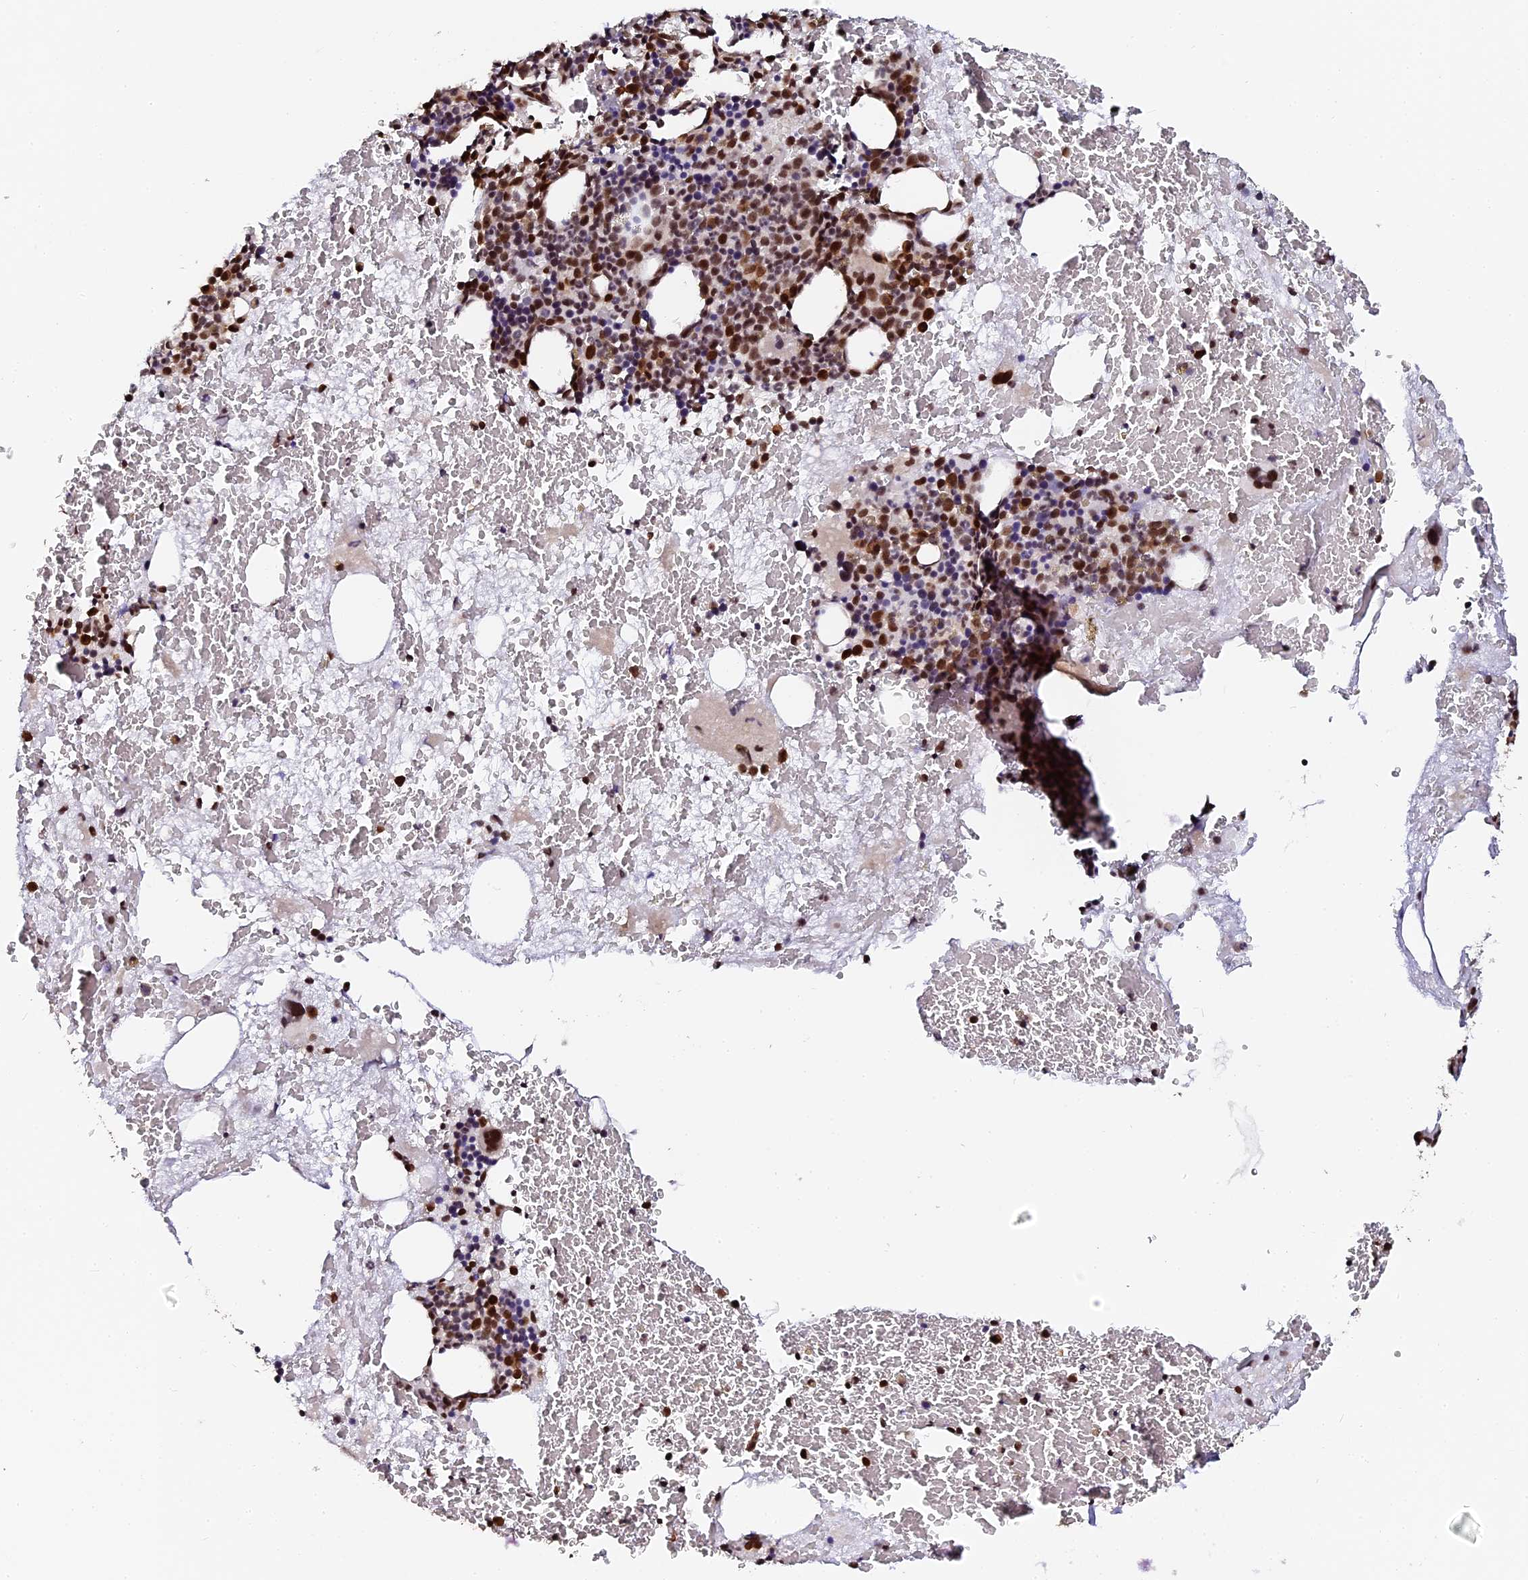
{"staining": {"intensity": "strong", "quantity": "25%-75%", "location": "nuclear"}, "tissue": "bone marrow", "cell_type": "Hematopoietic cells", "image_type": "normal", "snomed": [{"axis": "morphology", "description": "Normal tissue, NOS"}, {"axis": "topography", "description": "Bone marrow"}], "caption": "High-magnification brightfield microscopy of unremarkable bone marrow stained with DAB (3,3'-diaminobenzidine) (brown) and counterstained with hematoxylin (blue). hematopoietic cells exhibit strong nuclear staining is present in about25%-75% of cells. (IHC, brightfield microscopy, high magnification).", "gene": "MCRS1", "patient": {"sex": "male", "age": 89}}